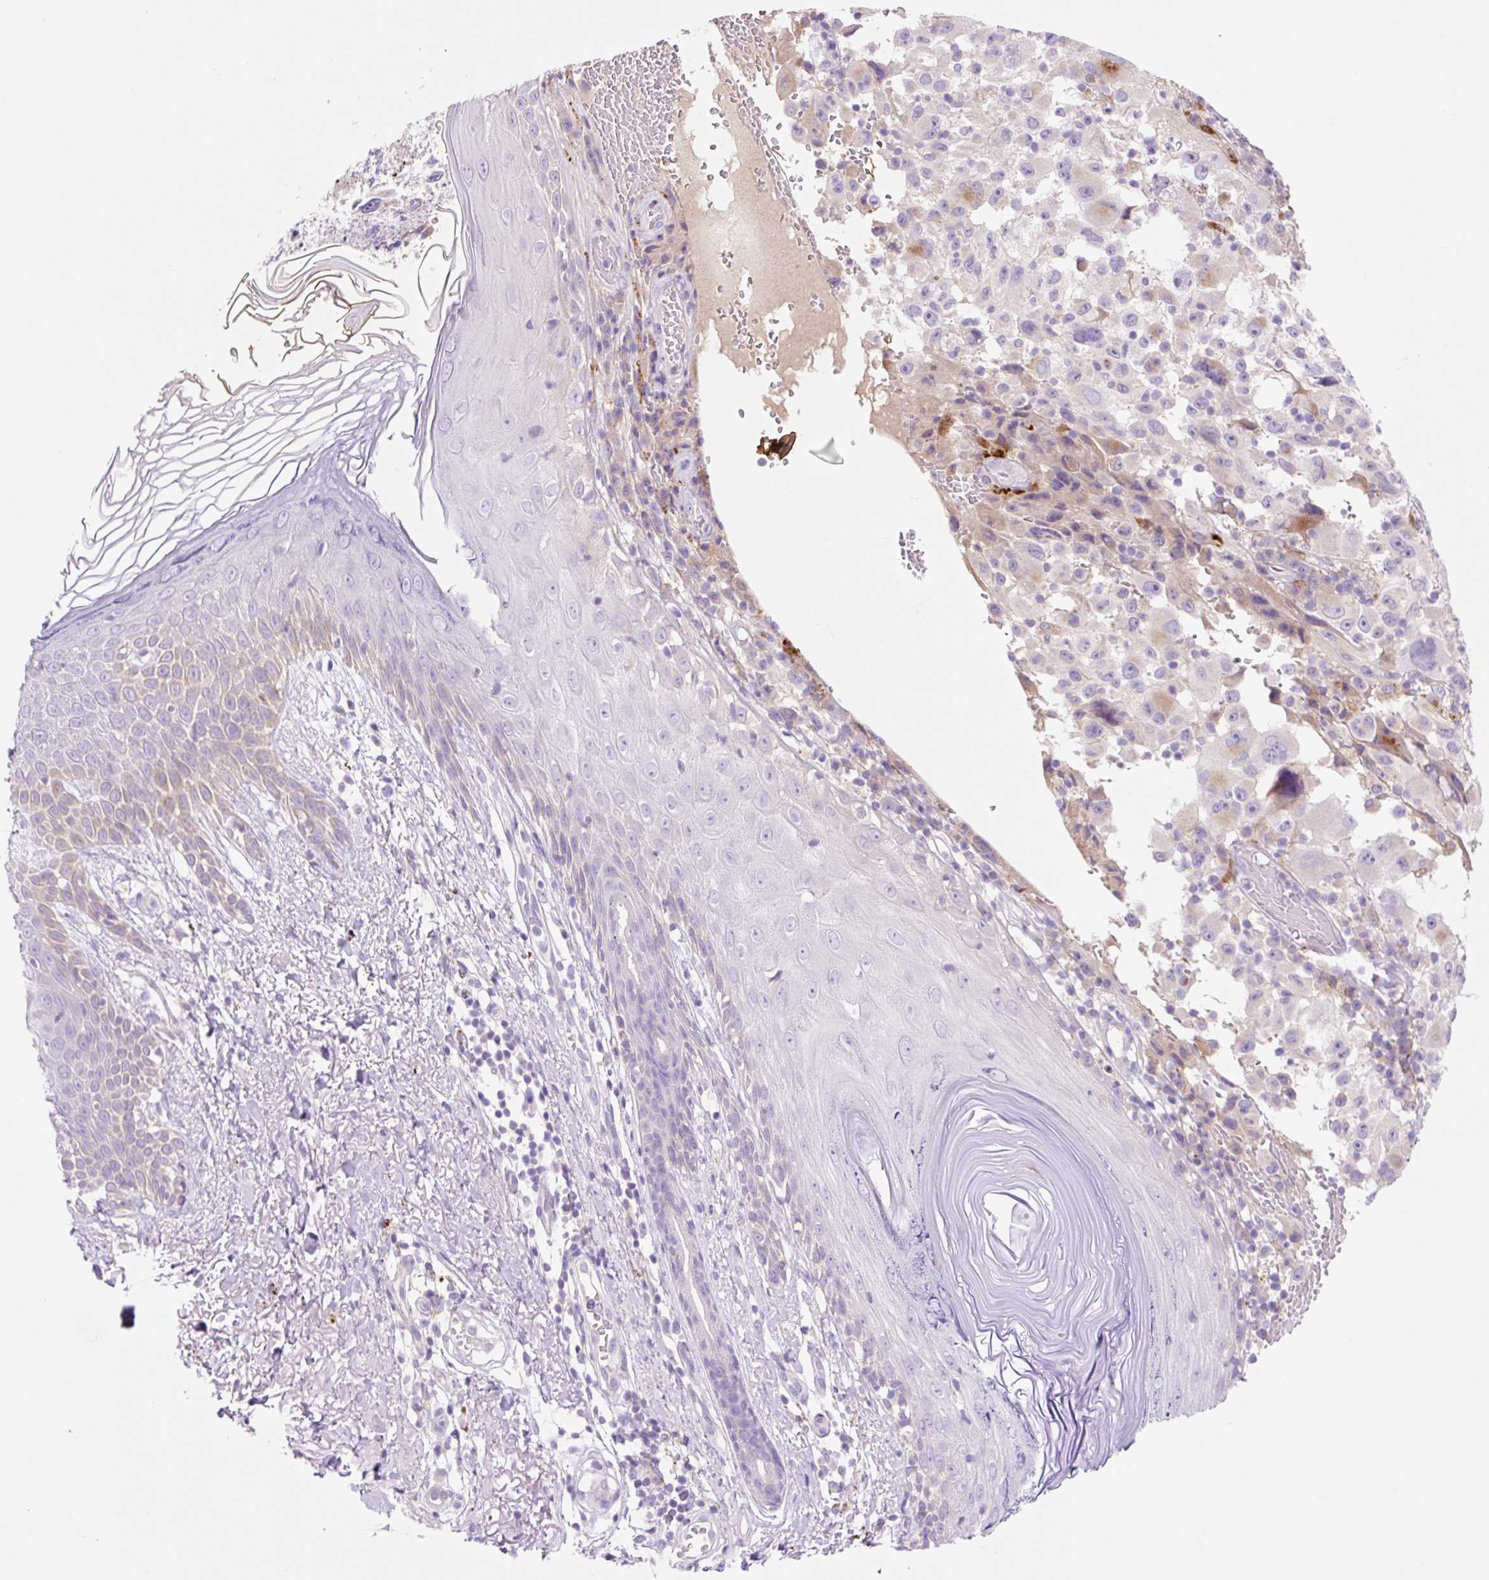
{"staining": {"intensity": "negative", "quantity": "none", "location": "none"}, "tissue": "melanoma", "cell_type": "Tumor cells", "image_type": "cancer", "snomed": [{"axis": "morphology", "description": "Malignant melanoma, NOS"}, {"axis": "topography", "description": "Skin"}], "caption": "The immunohistochemistry (IHC) histopathology image has no significant positivity in tumor cells of melanoma tissue.", "gene": "HEXA", "patient": {"sex": "female", "age": 71}}